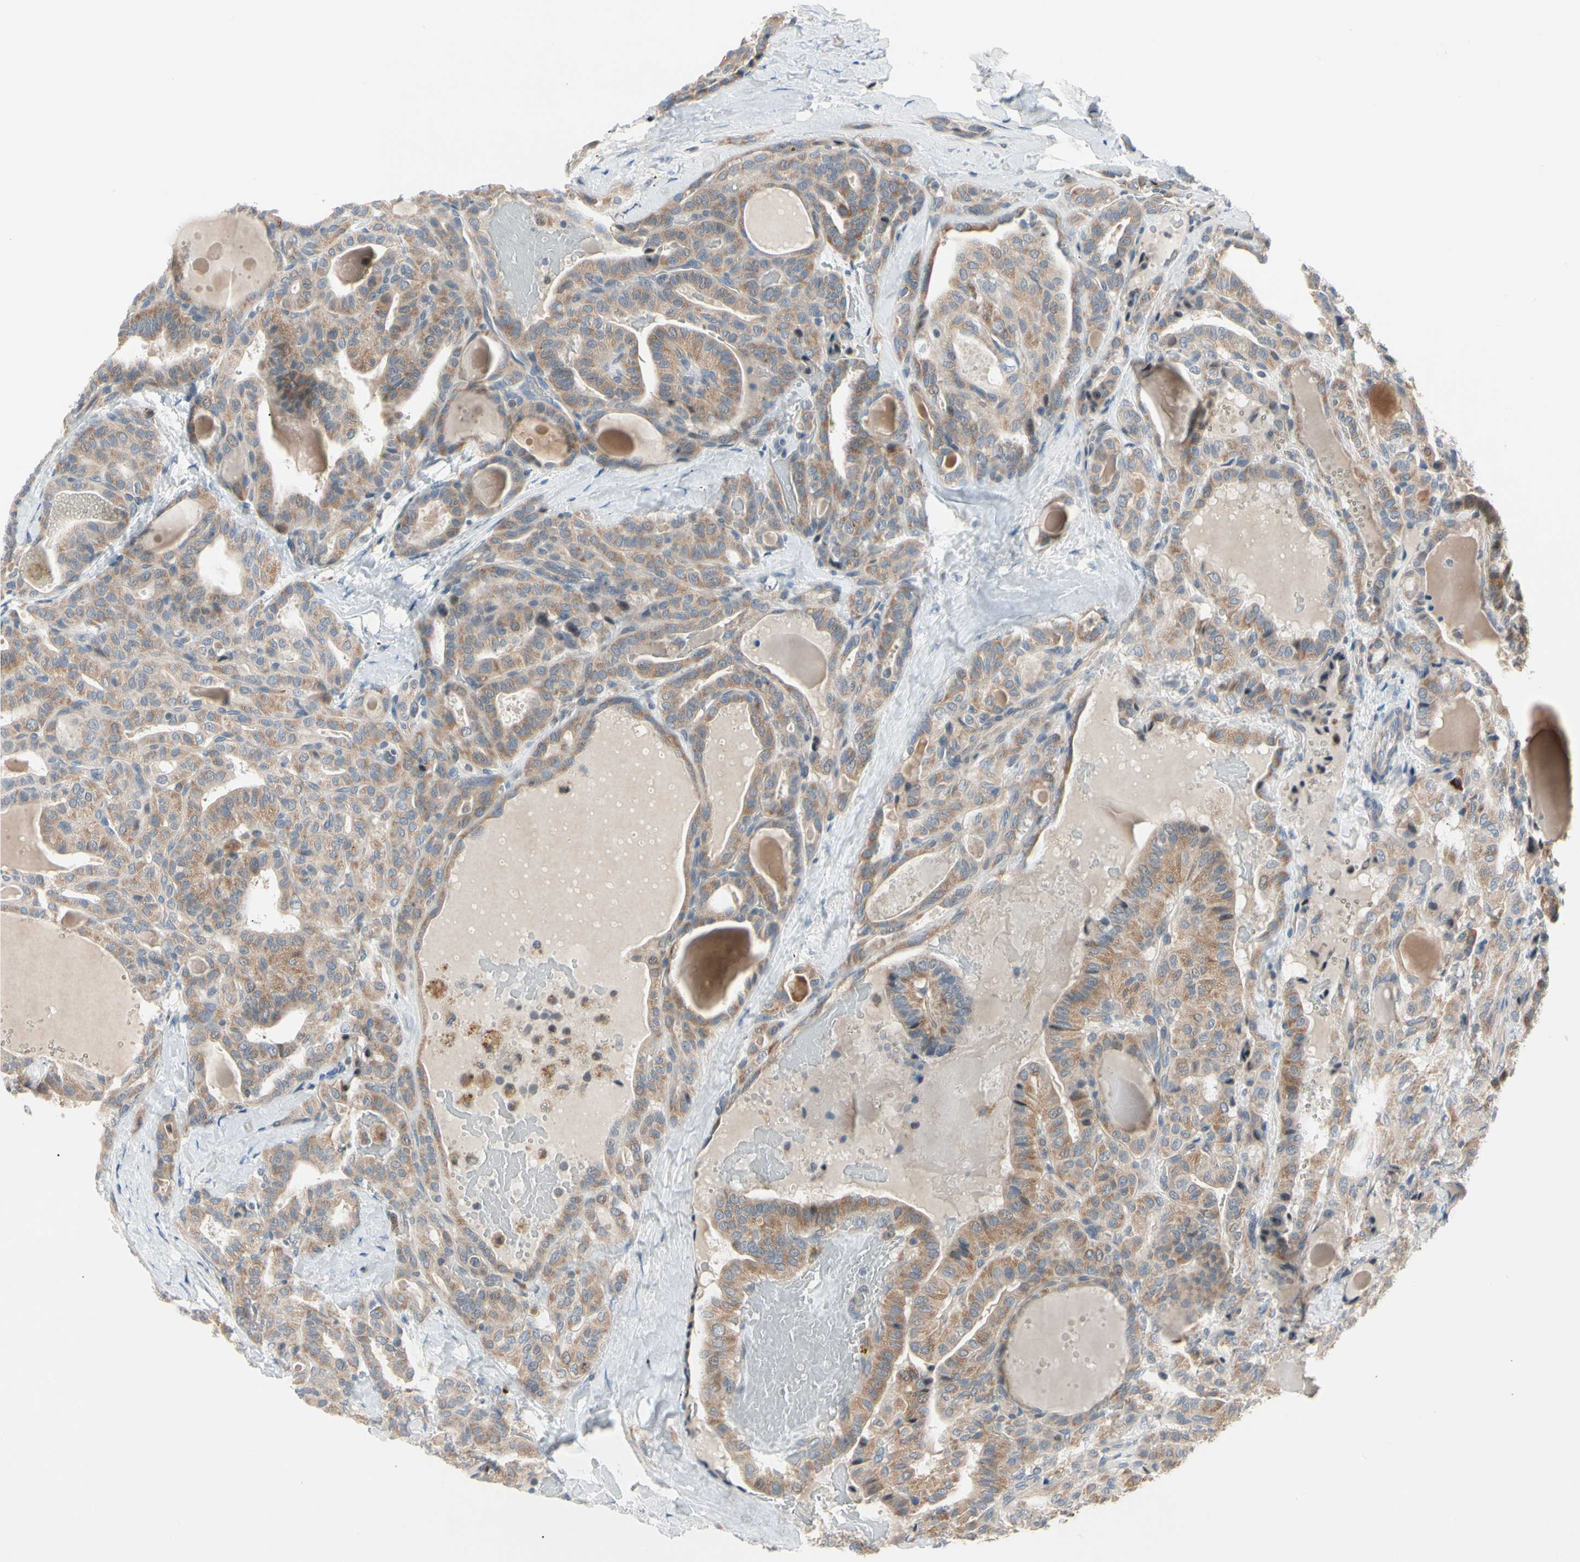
{"staining": {"intensity": "moderate", "quantity": ">75%", "location": "cytoplasmic/membranous"}, "tissue": "thyroid cancer", "cell_type": "Tumor cells", "image_type": "cancer", "snomed": [{"axis": "morphology", "description": "Papillary adenocarcinoma, NOS"}, {"axis": "topography", "description": "Thyroid gland"}], "caption": "Human thyroid cancer (papillary adenocarcinoma) stained with a protein marker demonstrates moderate staining in tumor cells.", "gene": "MARK1", "patient": {"sex": "male", "age": 77}}